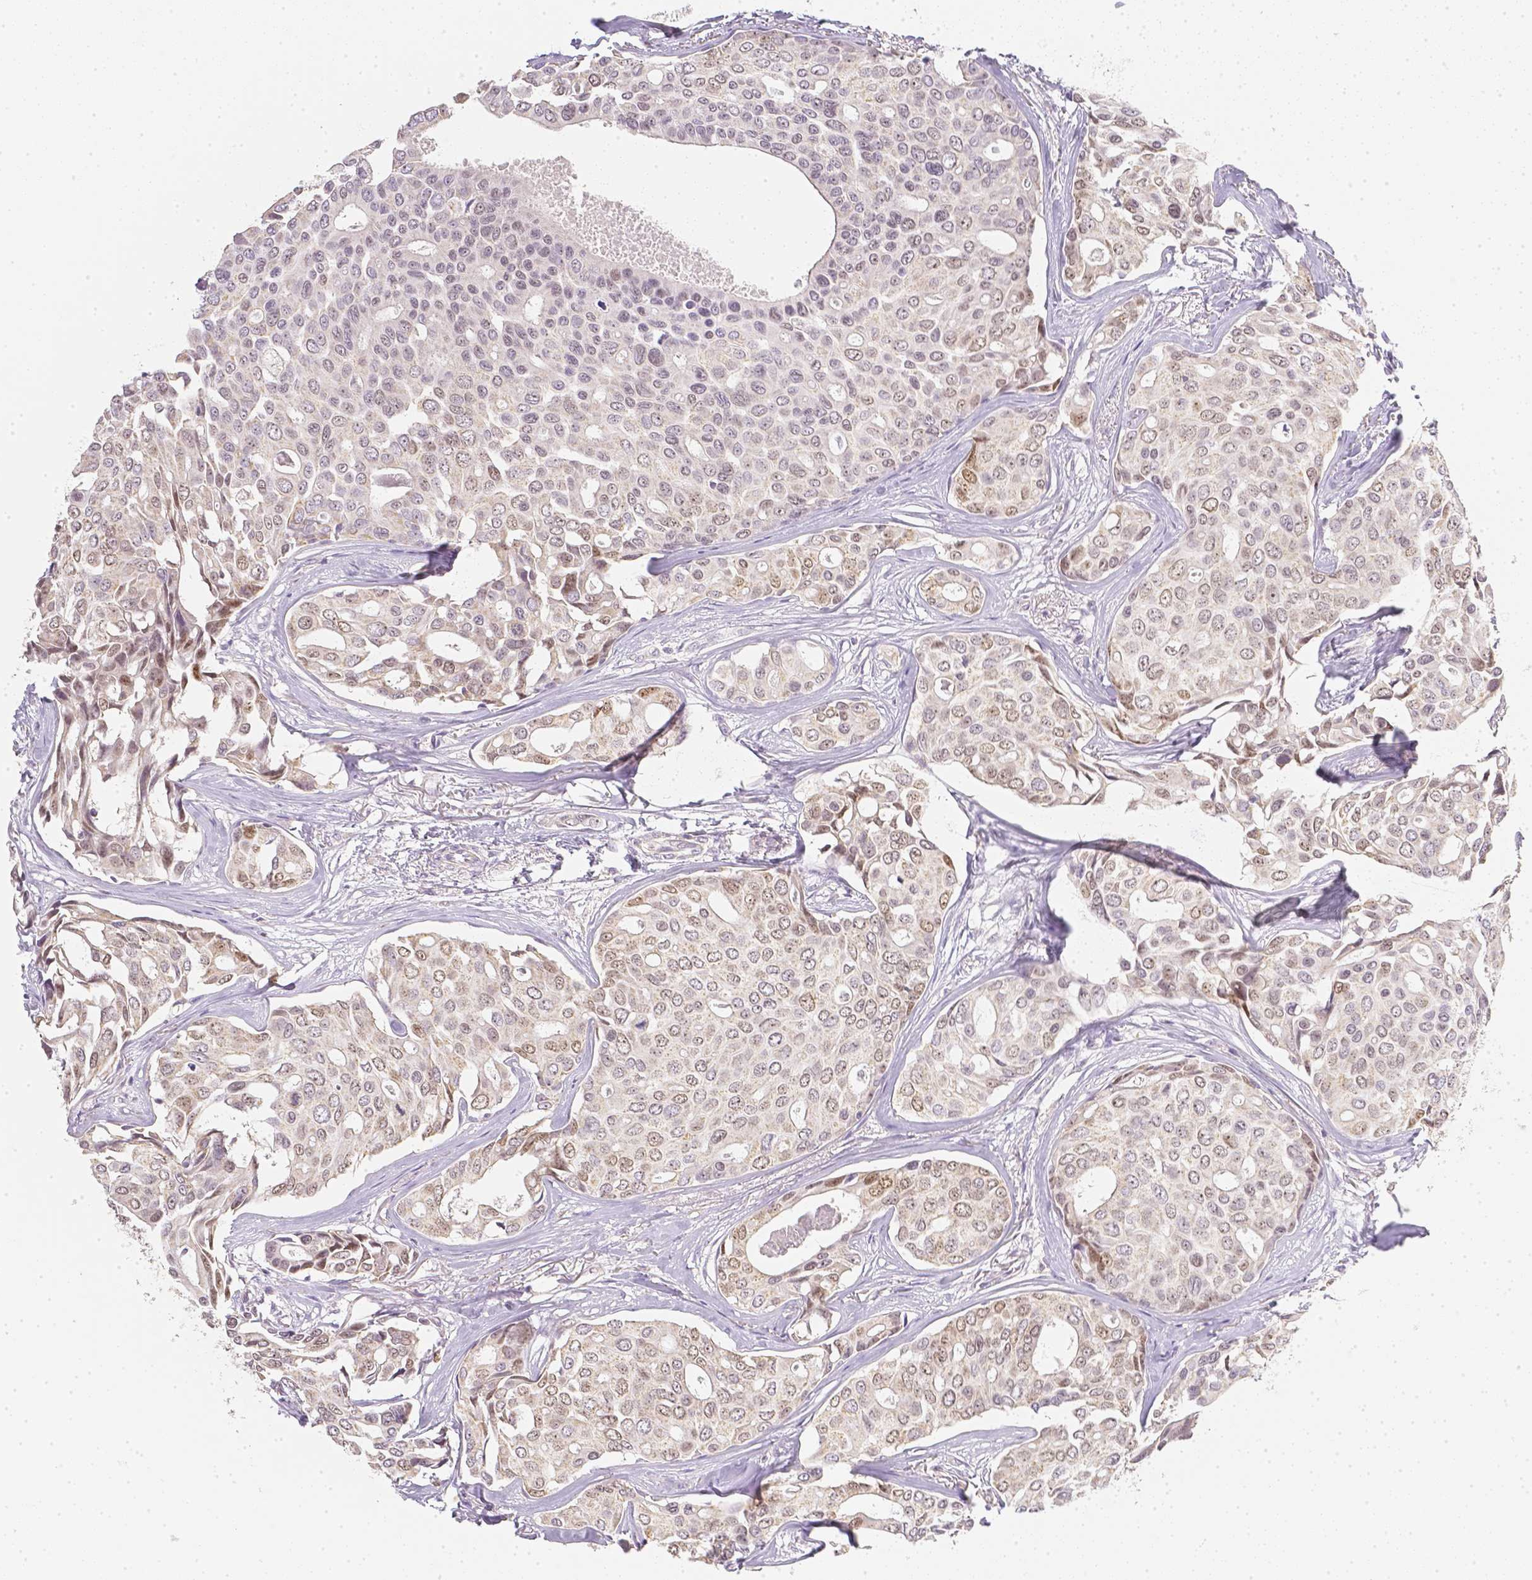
{"staining": {"intensity": "moderate", "quantity": ">75%", "location": "cytoplasmic/membranous,nuclear"}, "tissue": "breast cancer", "cell_type": "Tumor cells", "image_type": "cancer", "snomed": [{"axis": "morphology", "description": "Duct carcinoma"}, {"axis": "topography", "description": "Breast"}], "caption": "There is medium levels of moderate cytoplasmic/membranous and nuclear positivity in tumor cells of invasive ductal carcinoma (breast), as demonstrated by immunohistochemical staining (brown color).", "gene": "NVL", "patient": {"sex": "female", "age": 54}}